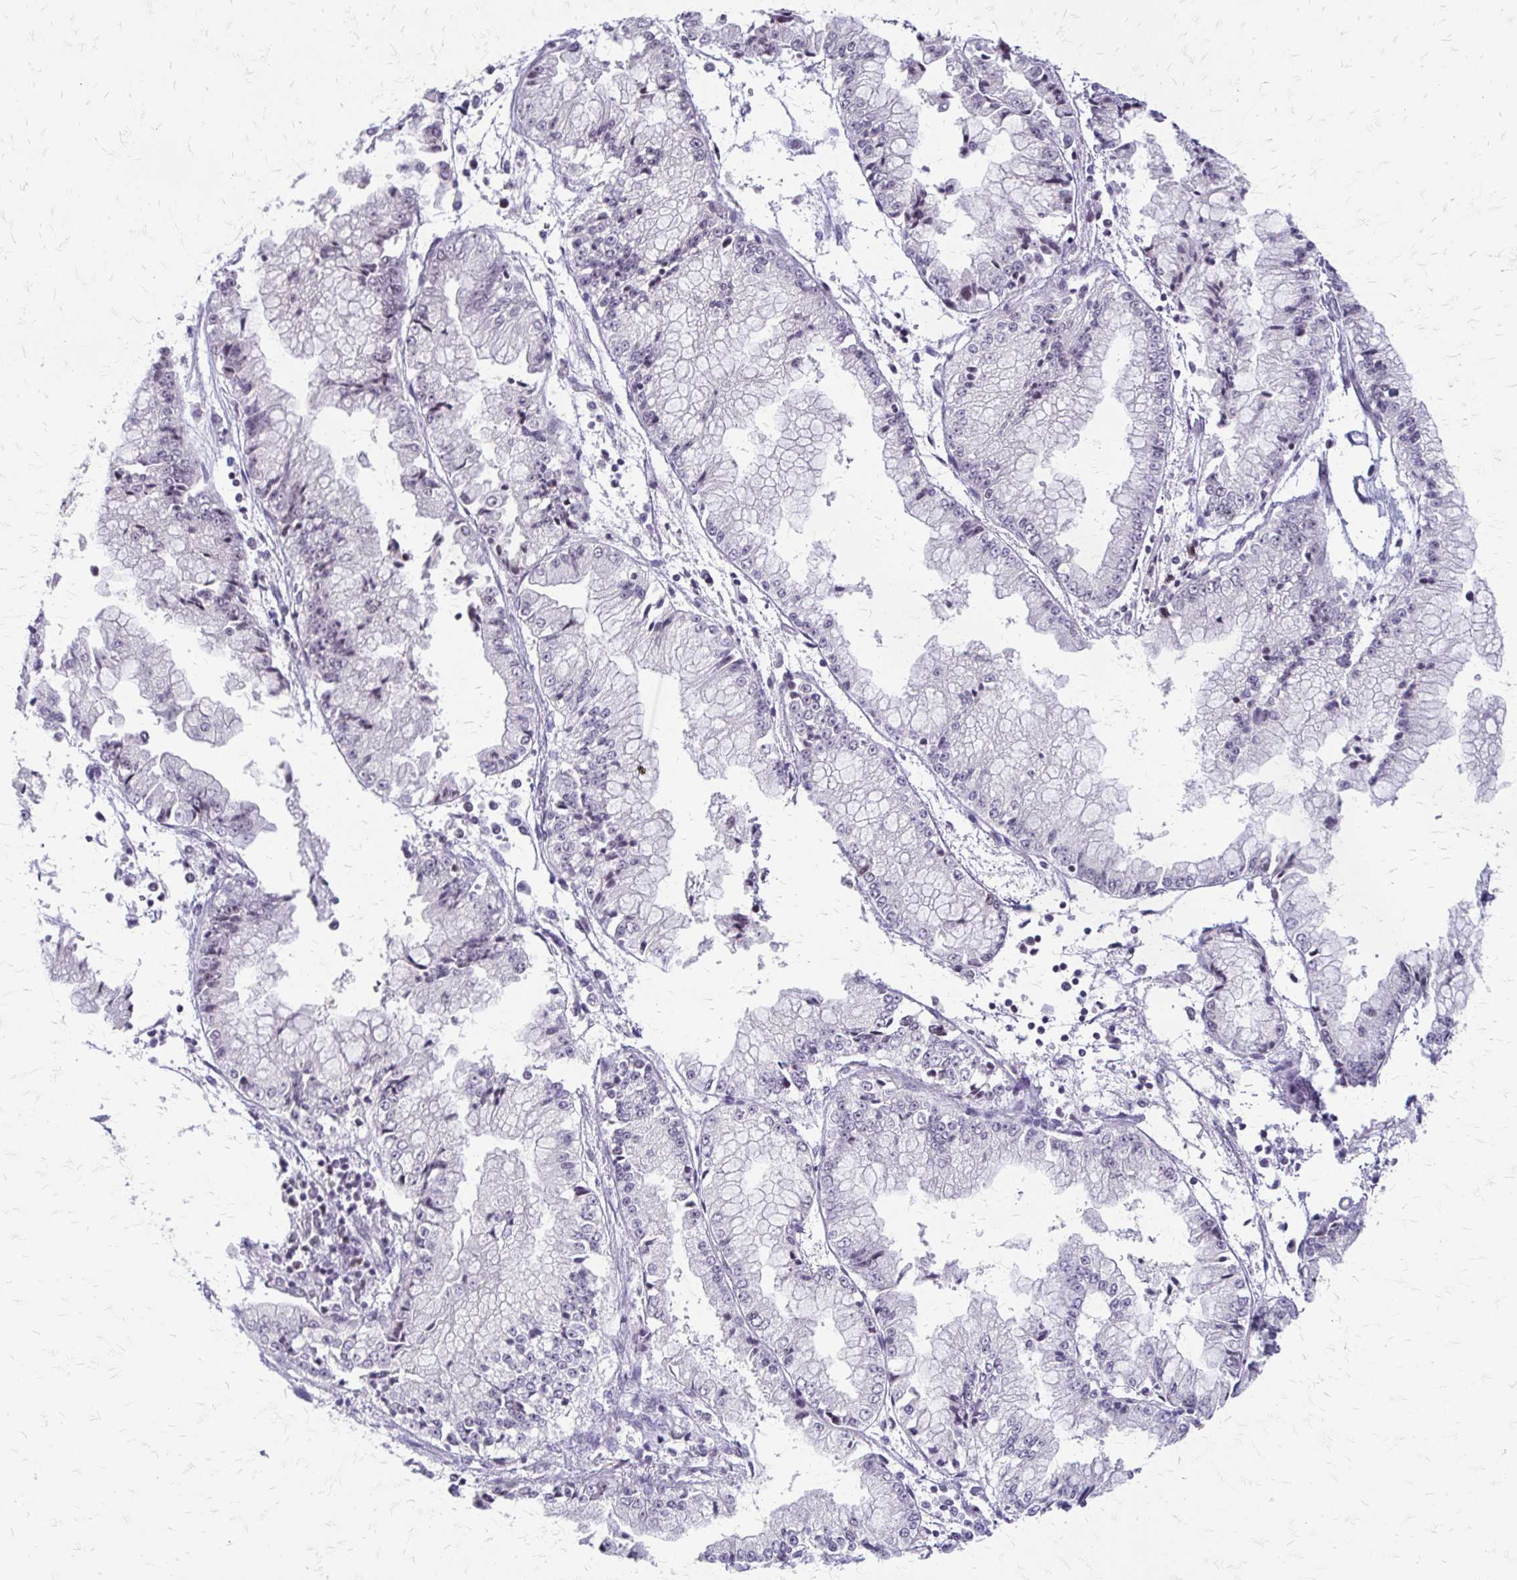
{"staining": {"intensity": "negative", "quantity": "none", "location": "none"}, "tissue": "stomach cancer", "cell_type": "Tumor cells", "image_type": "cancer", "snomed": [{"axis": "morphology", "description": "Adenocarcinoma, NOS"}, {"axis": "topography", "description": "Stomach, upper"}], "caption": "Human stomach adenocarcinoma stained for a protein using immunohistochemistry (IHC) shows no staining in tumor cells.", "gene": "EED", "patient": {"sex": "female", "age": 74}}